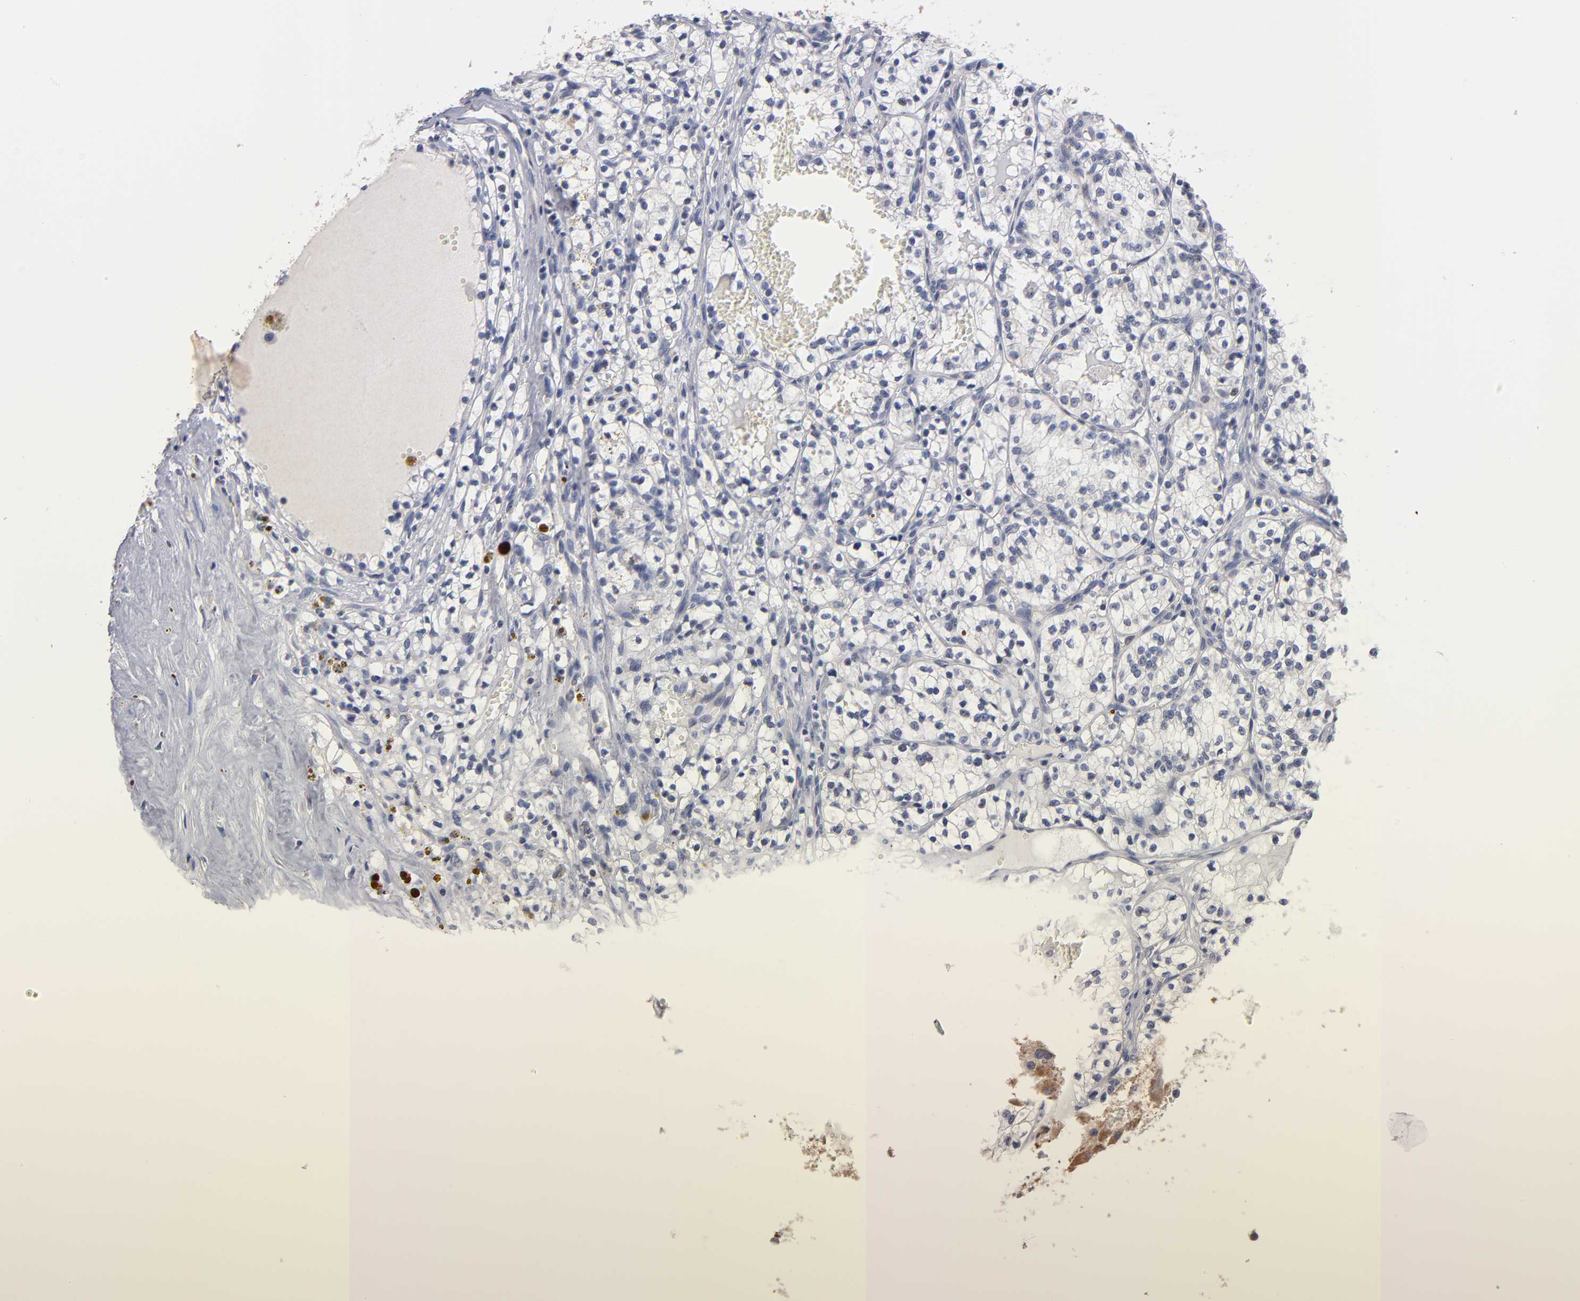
{"staining": {"intensity": "negative", "quantity": "none", "location": "none"}, "tissue": "renal cancer", "cell_type": "Tumor cells", "image_type": "cancer", "snomed": [{"axis": "morphology", "description": "Adenocarcinoma, NOS"}, {"axis": "topography", "description": "Kidney"}], "caption": "This is an immunohistochemistry histopathology image of adenocarcinoma (renal). There is no staining in tumor cells.", "gene": "ODF2", "patient": {"sex": "male", "age": 61}}